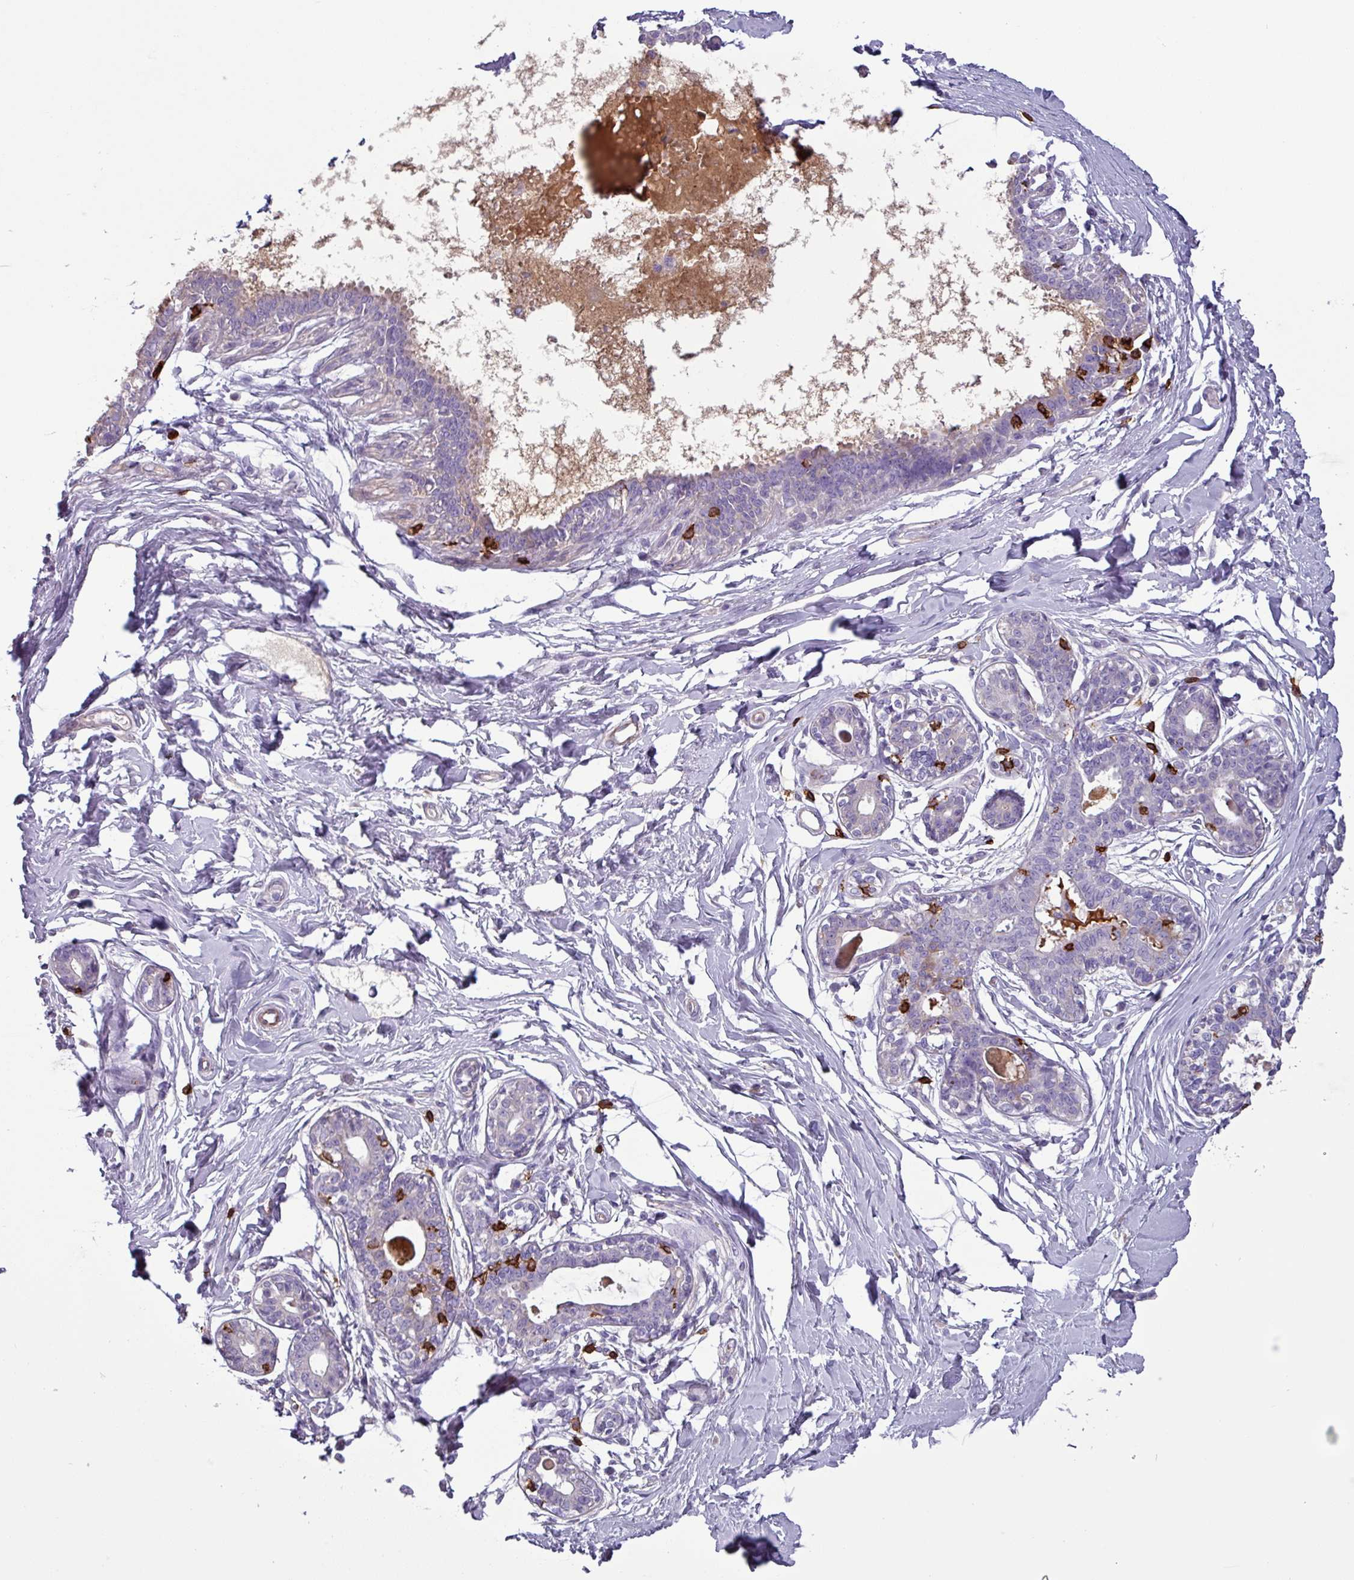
{"staining": {"intensity": "negative", "quantity": "none", "location": "none"}, "tissue": "breast", "cell_type": "Adipocytes", "image_type": "normal", "snomed": [{"axis": "morphology", "description": "Normal tissue, NOS"}, {"axis": "topography", "description": "Breast"}], "caption": "DAB immunohistochemical staining of unremarkable human breast displays no significant expression in adipocytes.", "gene": "CD8A", "patient": {"sex": "female", "age": 45}}